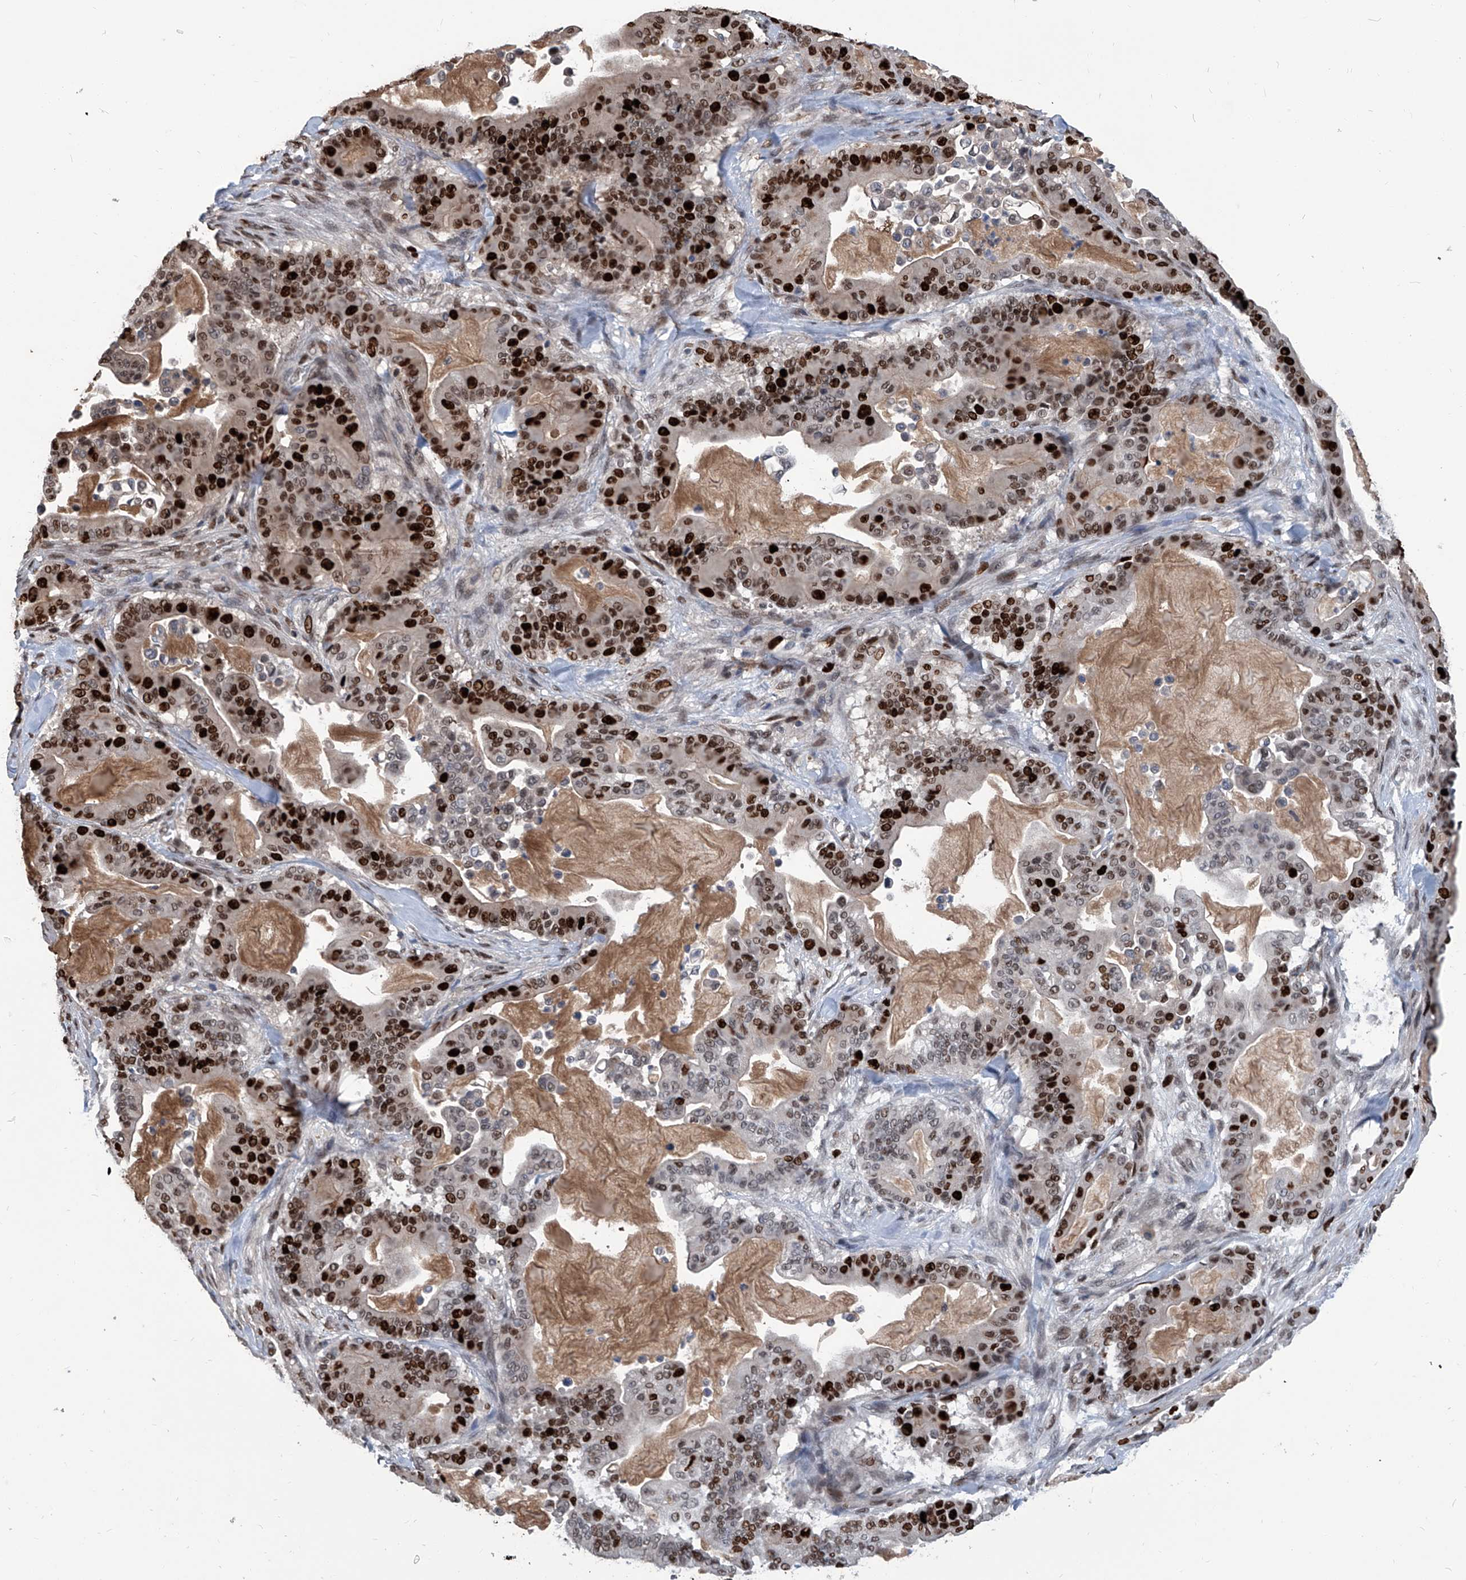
{"staining": {"intensity": "strong", "quantity": "25%-75%", "location": "nuclear"}, "tissue": "pancreatic cancer", "cell_type": "Tumor cells", "image_type": "cancer", "snomed": [{"axis": "morphology", "description": "Adenocarcinoma, NOS"}, {"axis": "topography", "description": "Pancreas"}], "caption": "Pancreatic cancer stained with a protein marker displays strong staining in tumor cells.", "gene": "PCNA", "patient": {"sex": "male", "age": 63}}